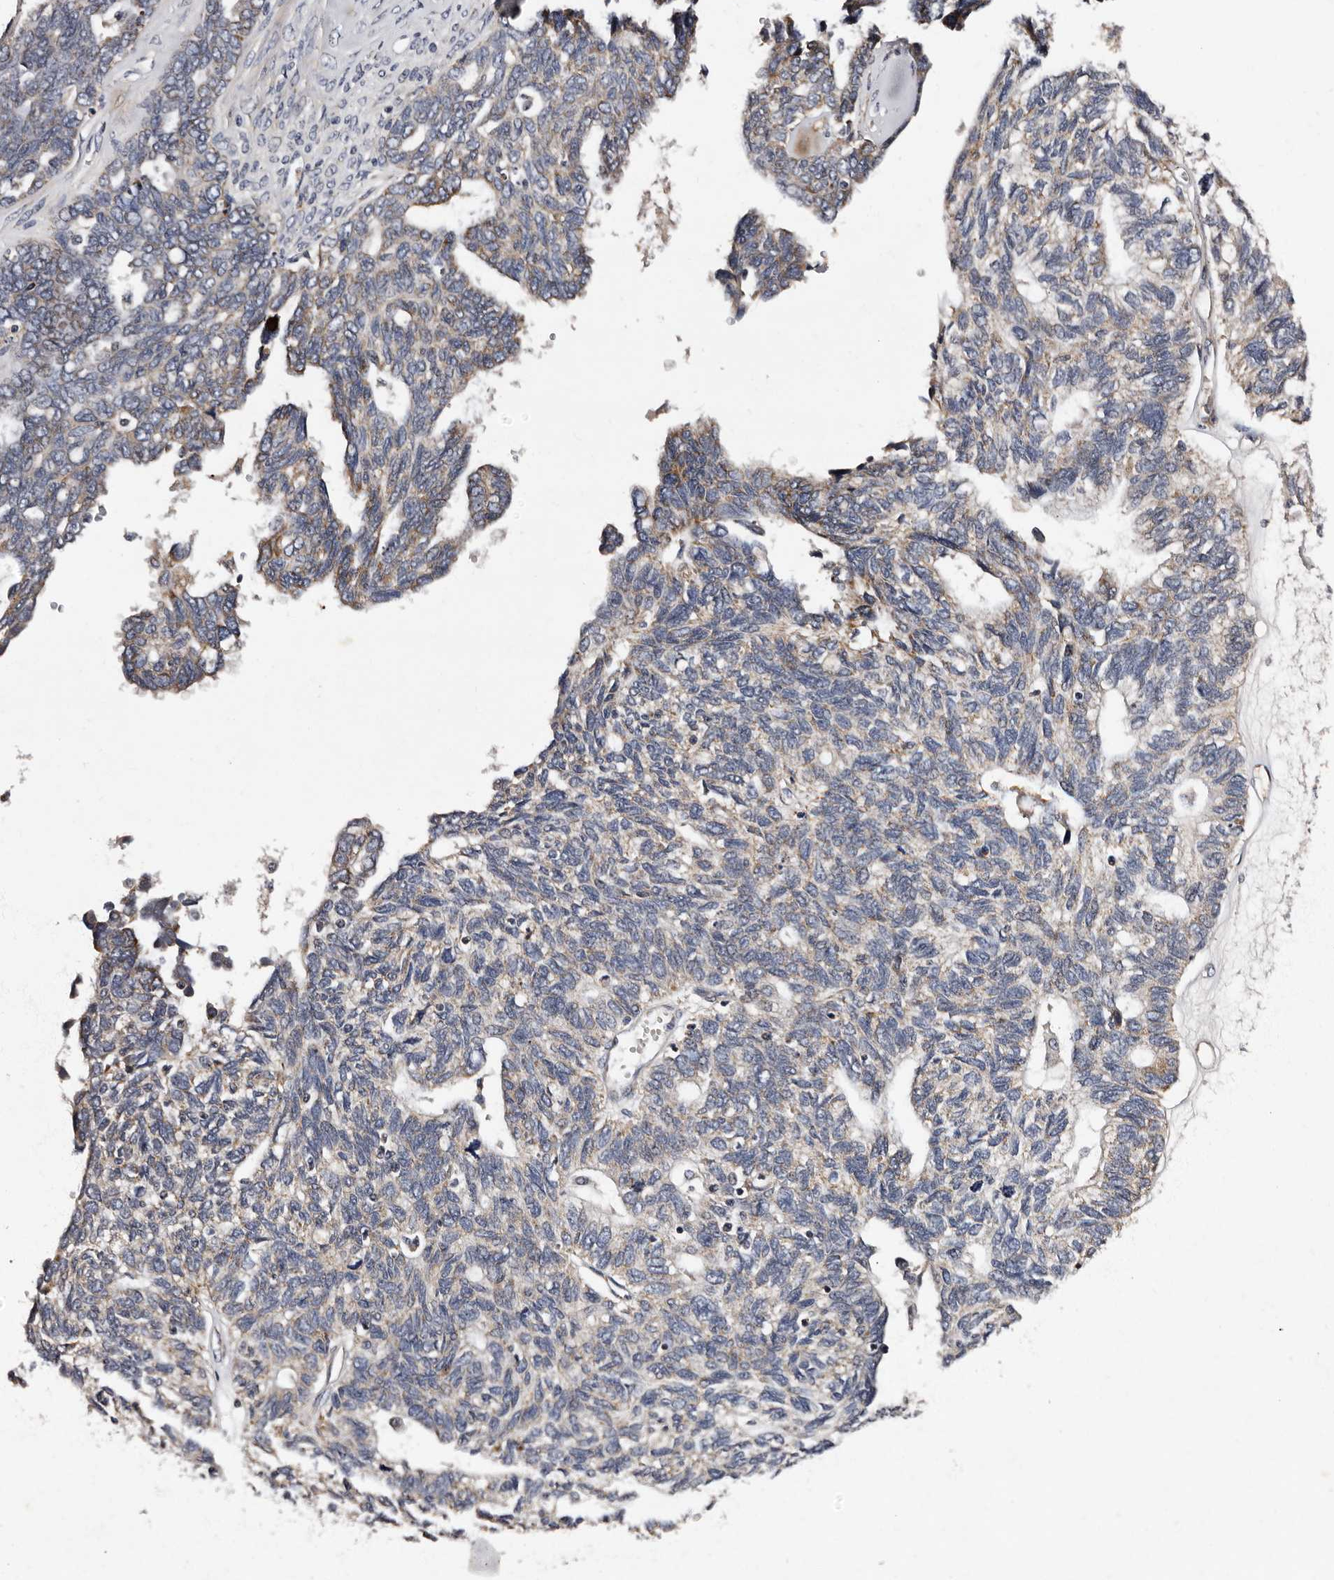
{"staining": {"intensity": "weak", "quantity": "<25%", "location": "cytoplasmic/membranous"}, "tissue": "ovarian cancer", "cell_type": "Tumor cells", "image_type": "cancer", "snomed": [{"axis": "morphology", "description": "Cystadenocarcinoma, serous, NOS"}, {"axis": "topography", "description": "Ovary"}], "caption": "A micrograph of human ovarian cancer is negative for staining in tumor cells. (Stains: DAB IHC with hematoxylin counter stain, Microscopy: brightfield microscopy at high magnification).", "gene": "ADCK5", "patient": {"sex": "female", "age": 79}}